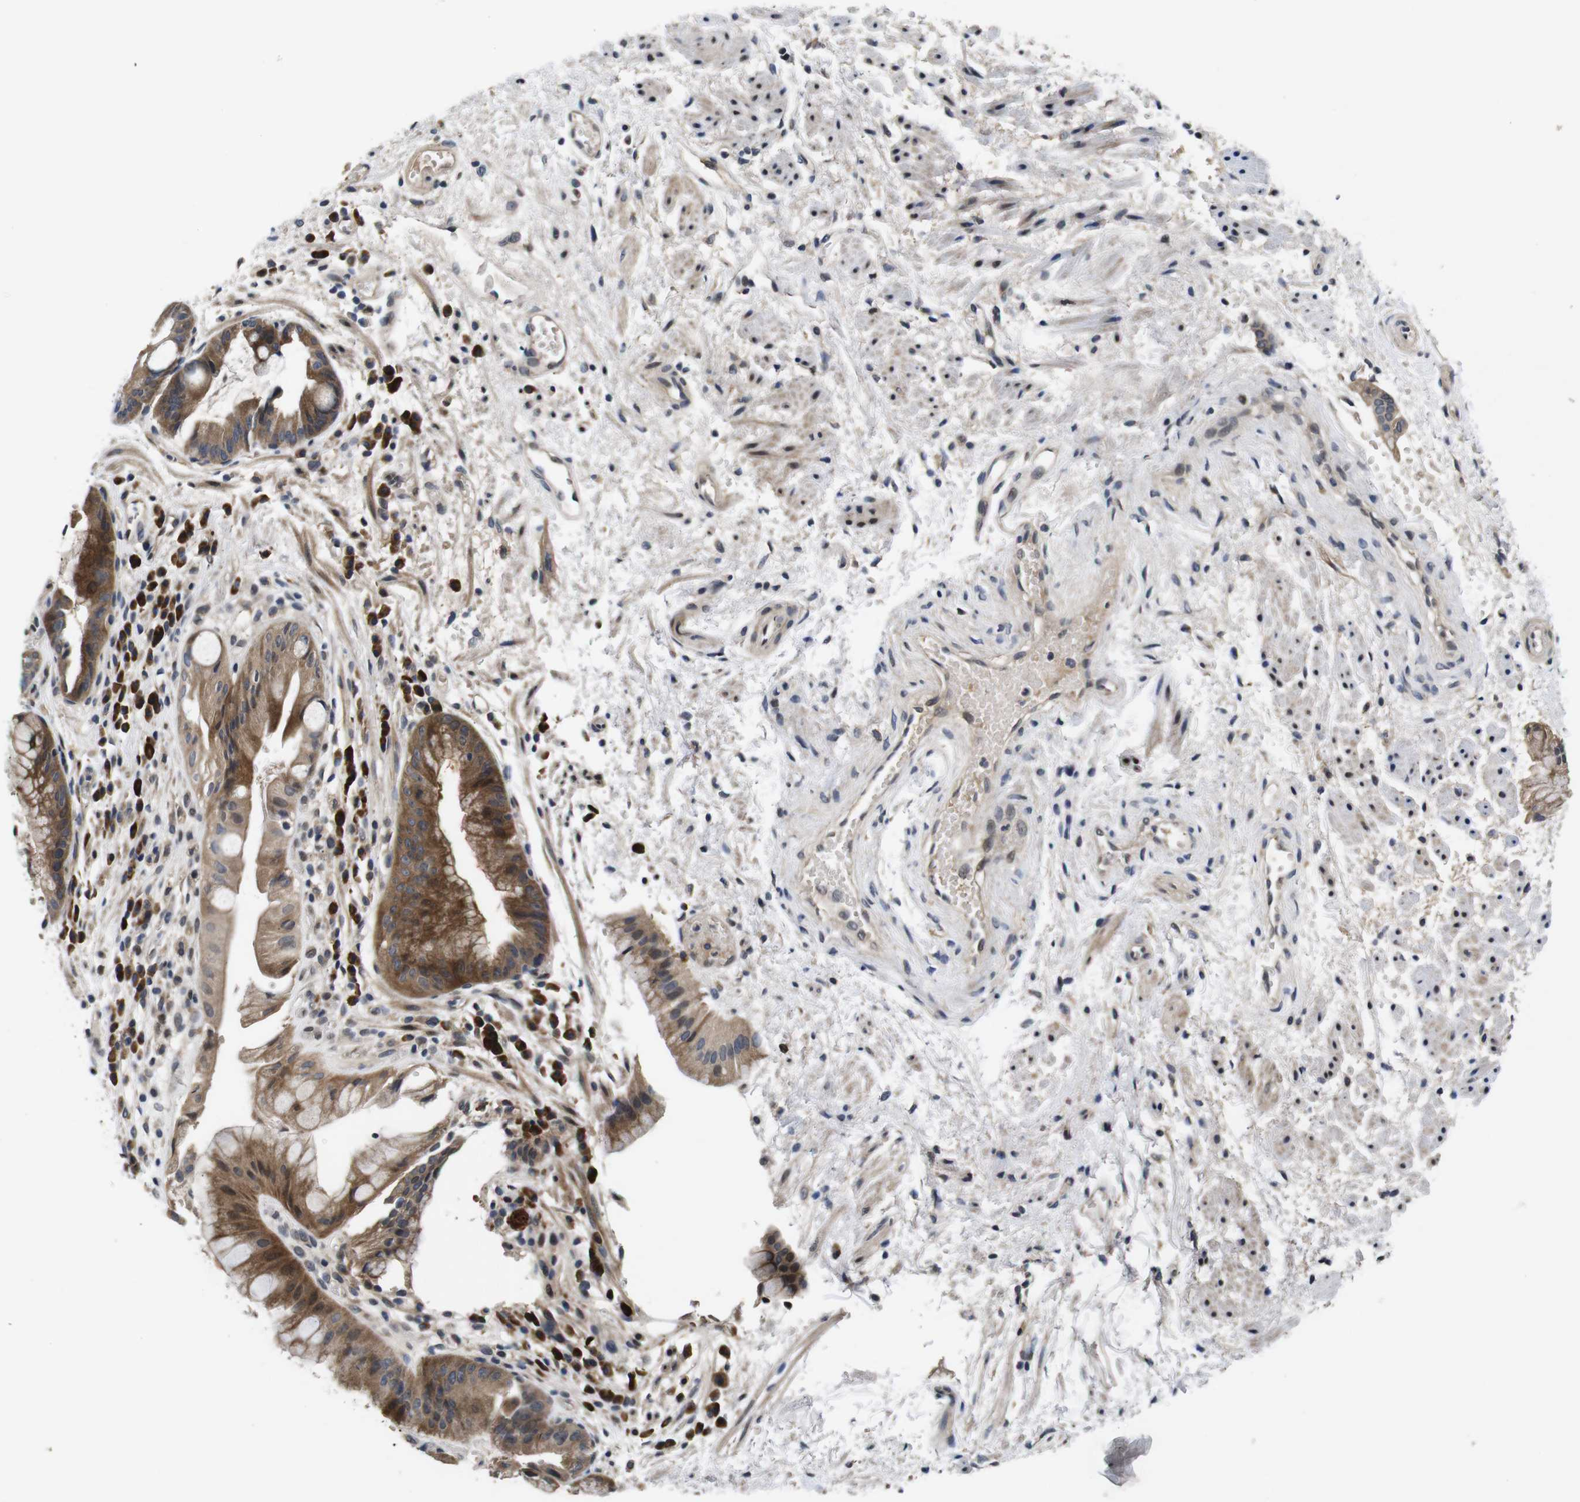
{"staining": {"intensity": "moderate", "quantity": ">75%", "location": "cytoplasmic/membranous"}, "tissue": "stomach", "cell_type": "Glandular cells", "image_type": "normal", "snomed": [{"axis": "morphology", "description": "Normal tissue, NOS"}, {"axis": "topography", "description": "Stomach, upper"}], "caption": "IHC staining of benign stomach, which shows medium levels of moderate cytoplasmic/membranous expression in approximately >75% of glandular cells indicating moderate cytoplasmic/membranous protein expression. The staining was performed using DAB (3,3'-diaminobenzidine) (brown) for protein detection and nuclei were counterstained in hematoxylin (blue).", "gene": "ZBTB46", "patient": {"sex": "male", "age": 72}}